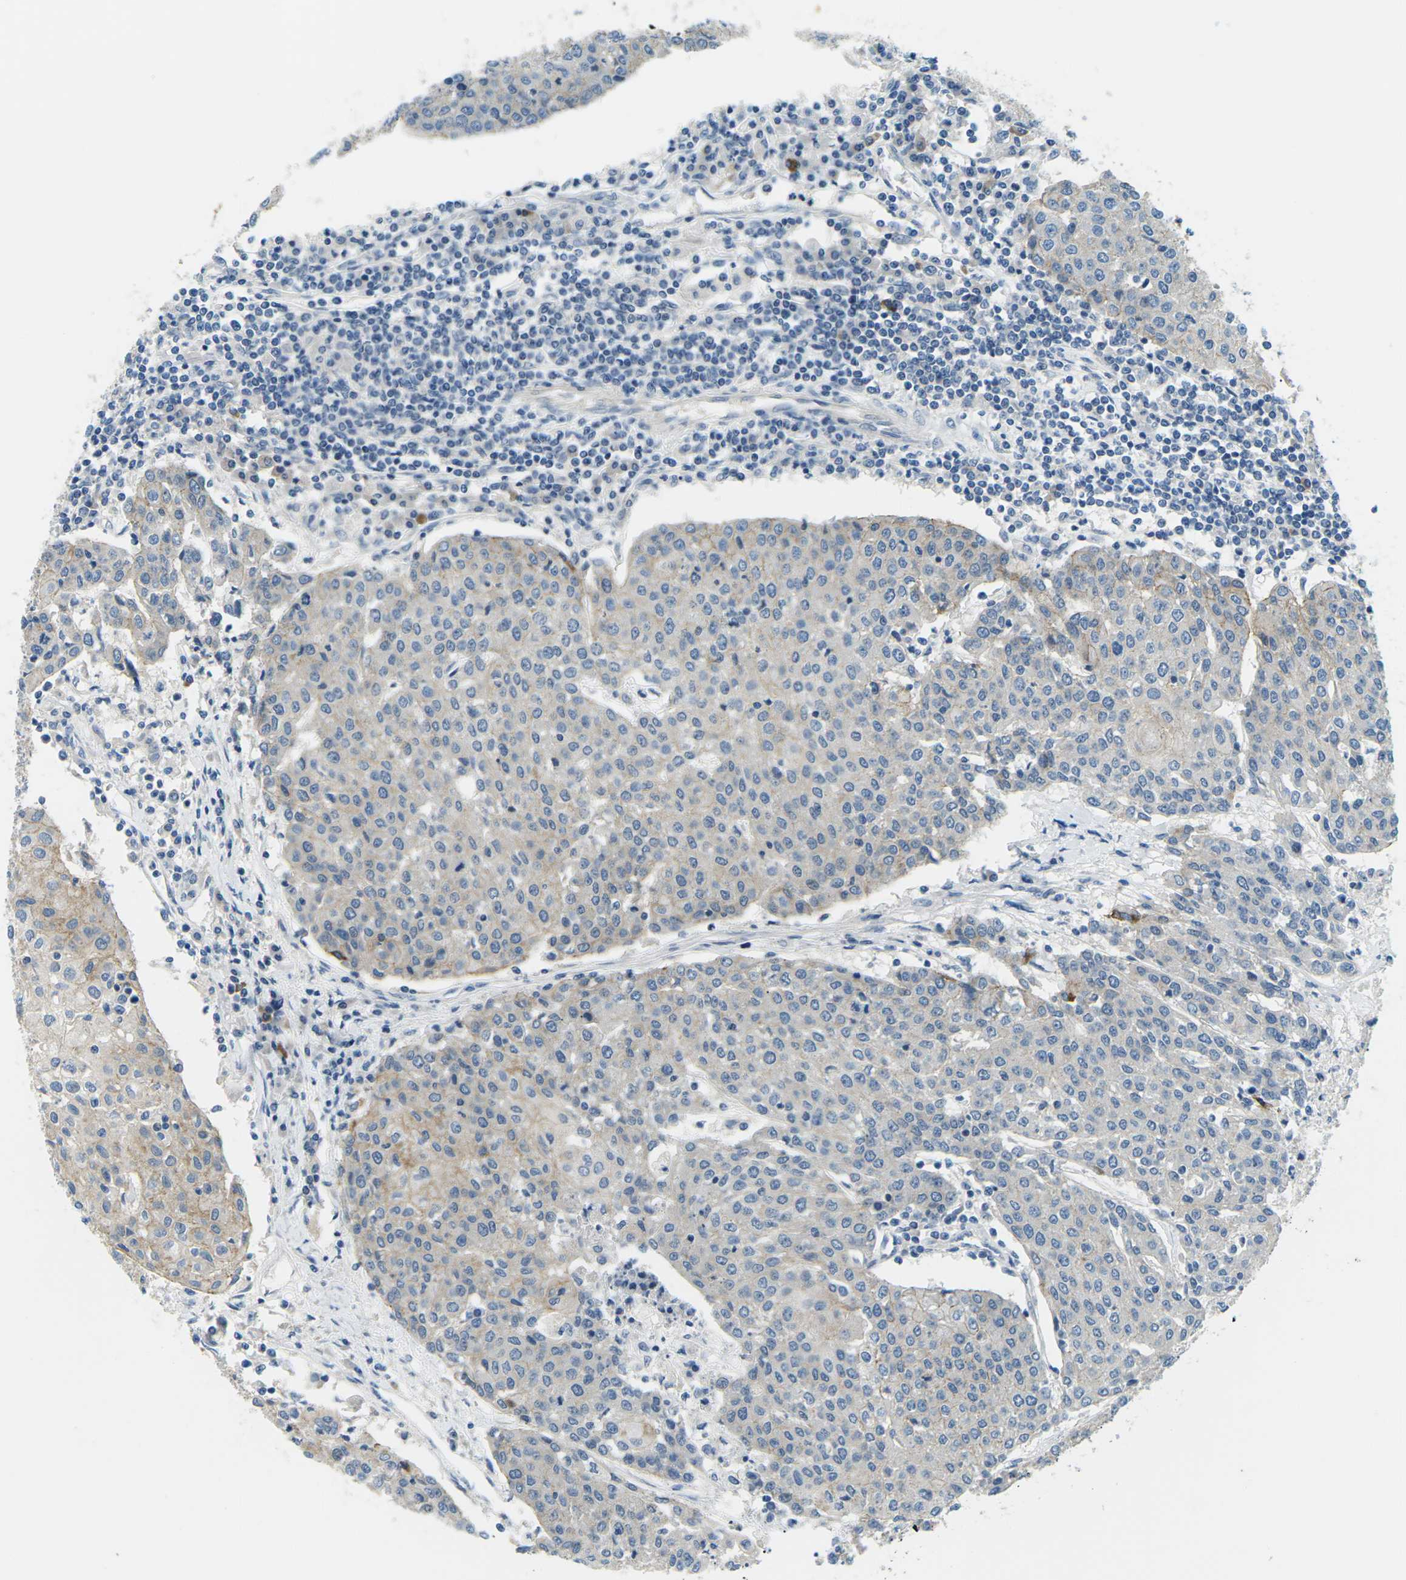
{"staining": {"intensity": "weak", "quantity": "<25%", "location": "cytoplasmic/membranous"}, "tissue": "urothelial cancer", "cell_type": "Tumor cells", "image_type": "cancer", "snomed": [{"axis": "morphology", "description": "Urothelial carcinoma, High grade"}, {"axis": "topography", "description": "Urinary bladder"}], "caption": "Tumor cells are negative for protein expression in human urothelial cancer.", "gene": "CTNND1", "patient": {"sex": "female", "age": 85}}